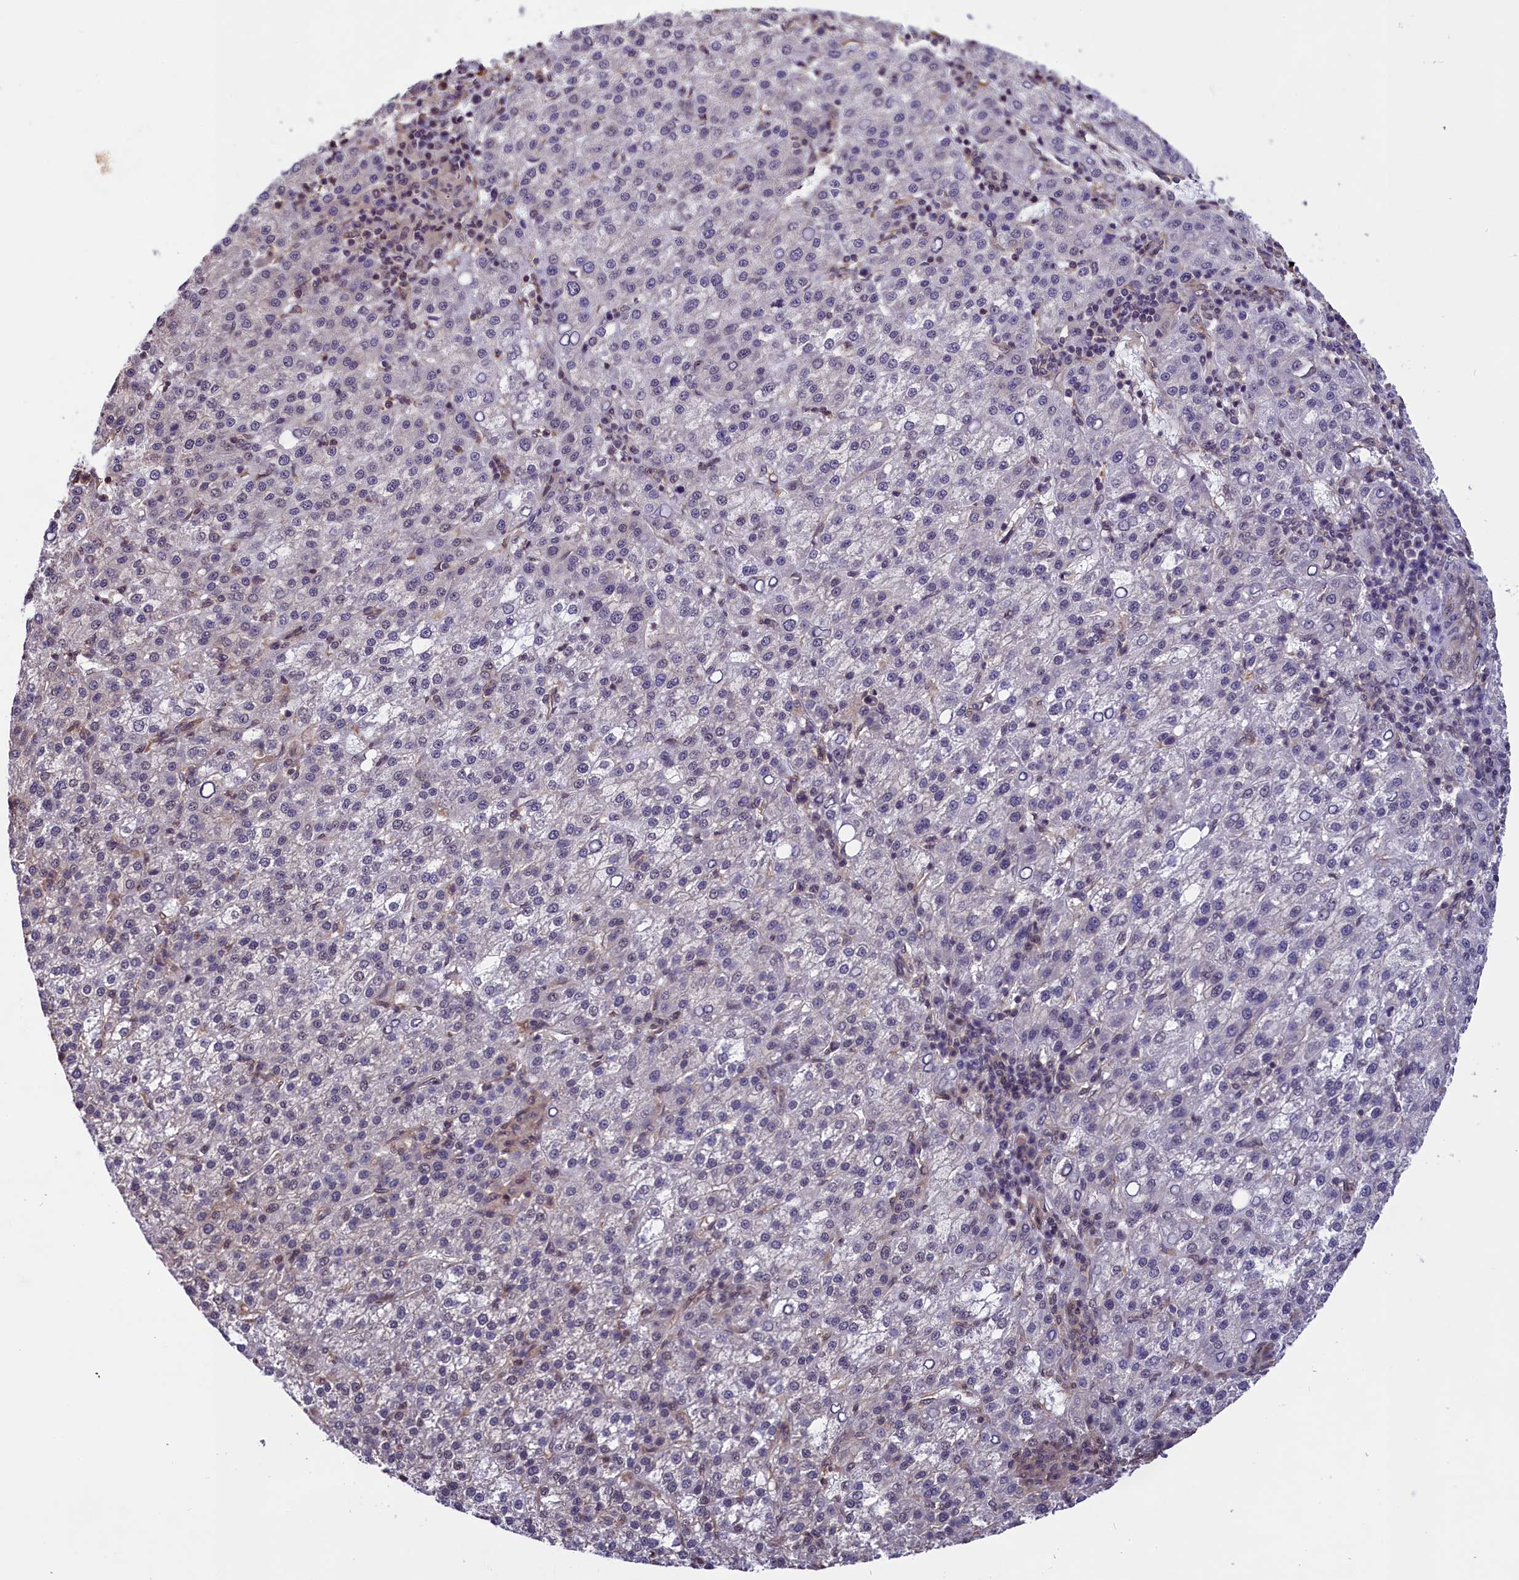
{"staining": {"intensity": "negative", "quantity": "none", "location": "none"}, "tissue": "liver cancer", "cell_type": "Tumor cells", "image_type": "cancer", "snomed": [{"axis": "morphology", "description": "Carcinoma, Hepatocellular, NOS"}, {"axis": "topography", "description": "Liver"}], "caption": "This micrograph is of liver cancer stained with immunohistochemistry (IHC) to label a protein in brown with the nuclei are counter-stained blue. There is no staining in tumor cells.", "gene": "ZC3H4", "patient": {"sex": "female", "age": 58}}